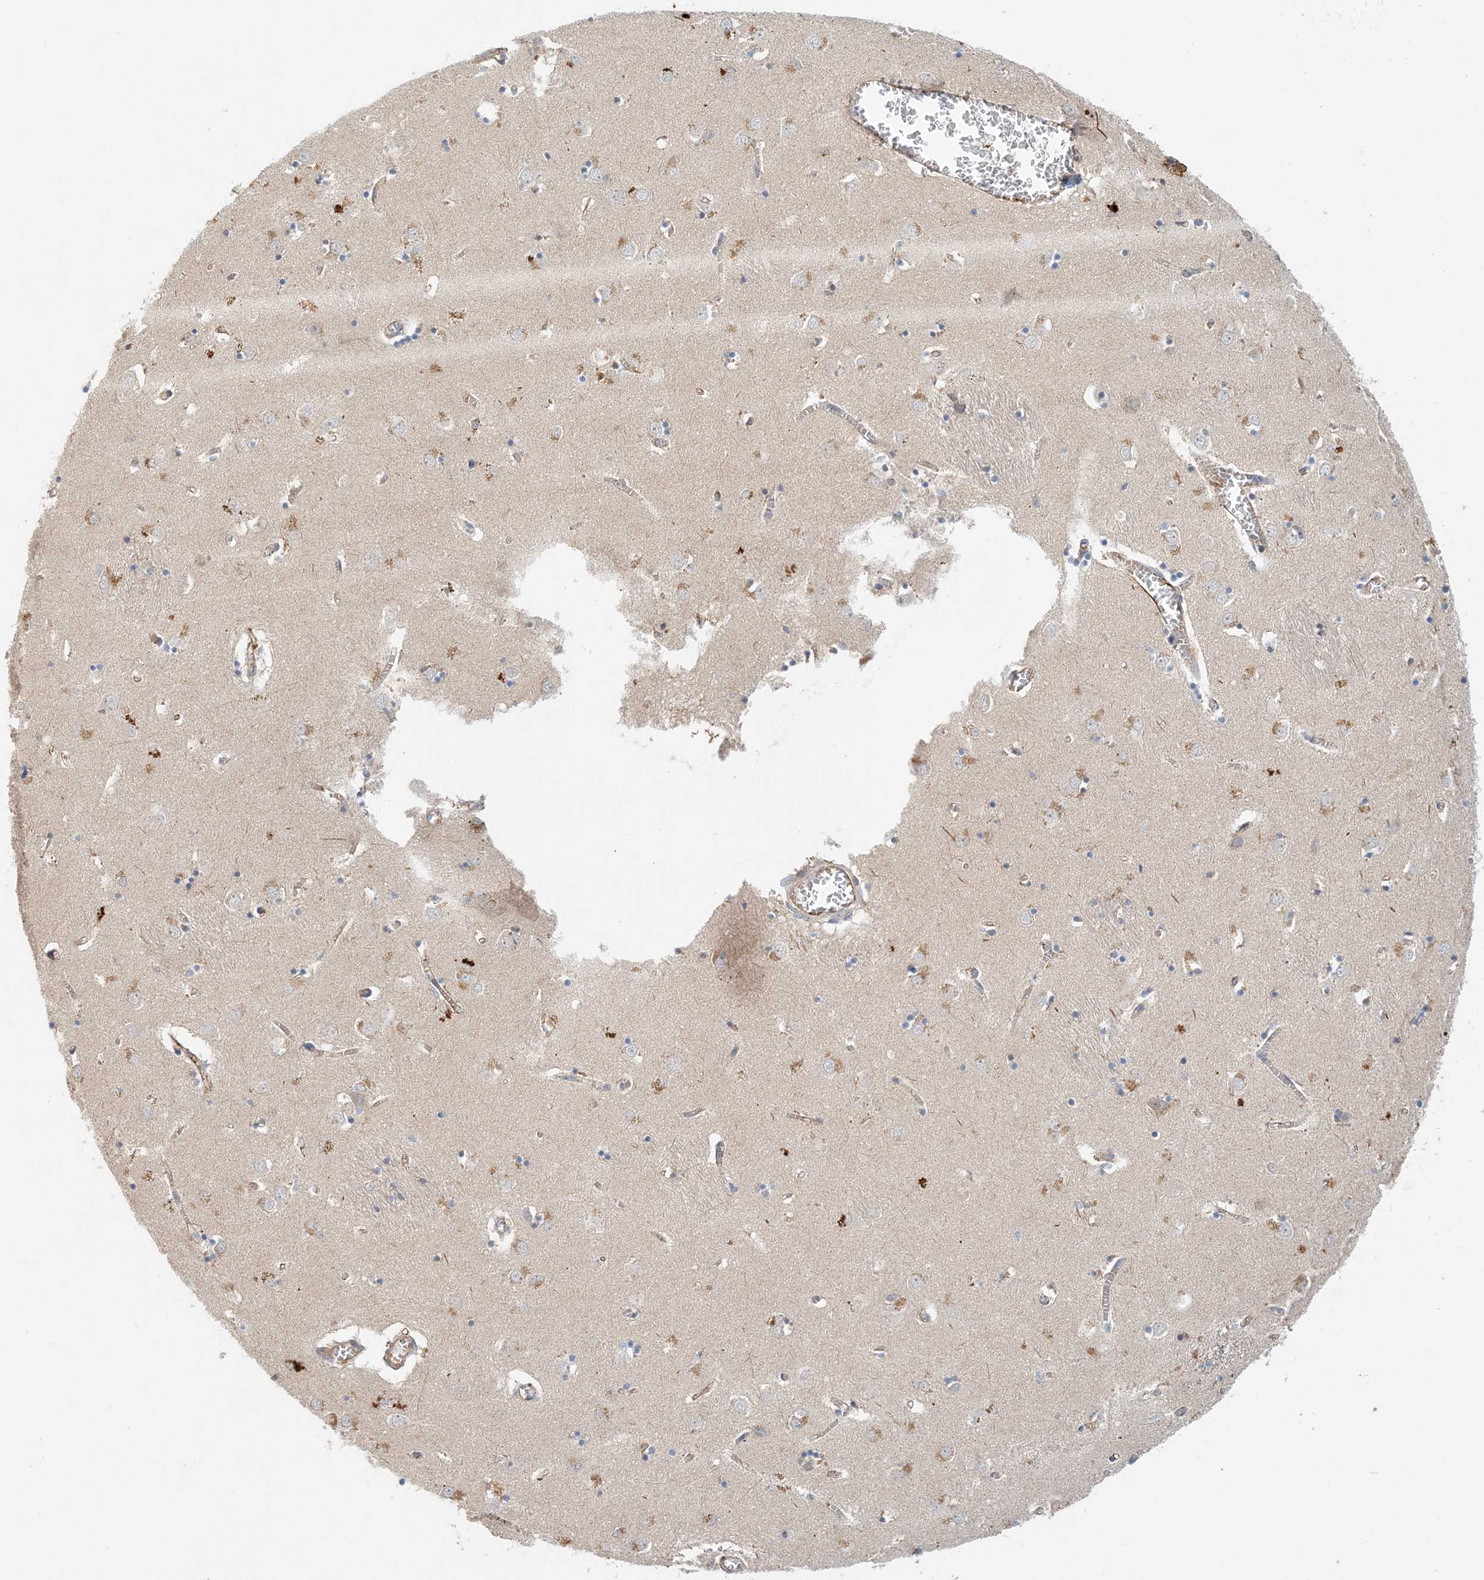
{"staining": {"intensity": "negative", "quantity": "none", "location": "none"}, "tissue": "caudate", "cell_type": "Glial cells", "image_type": "normal", "snomed": [{"axis": "morphology", "description": "Normal tissue, NOS"}, {"axis": "topography", "description": "Lateral ventricle wall"}], "caption": "Immunohistochemical staining of unremarkable human caudate exhibits no significant staining in glial cells. Brightfield microscopy of immunohistochemistry stained with DAB (brown) and hematoxylin (blue), captured at high magnification.", "gene": "ZBTB3", "patient": {"sex": "male", "age": 70}}